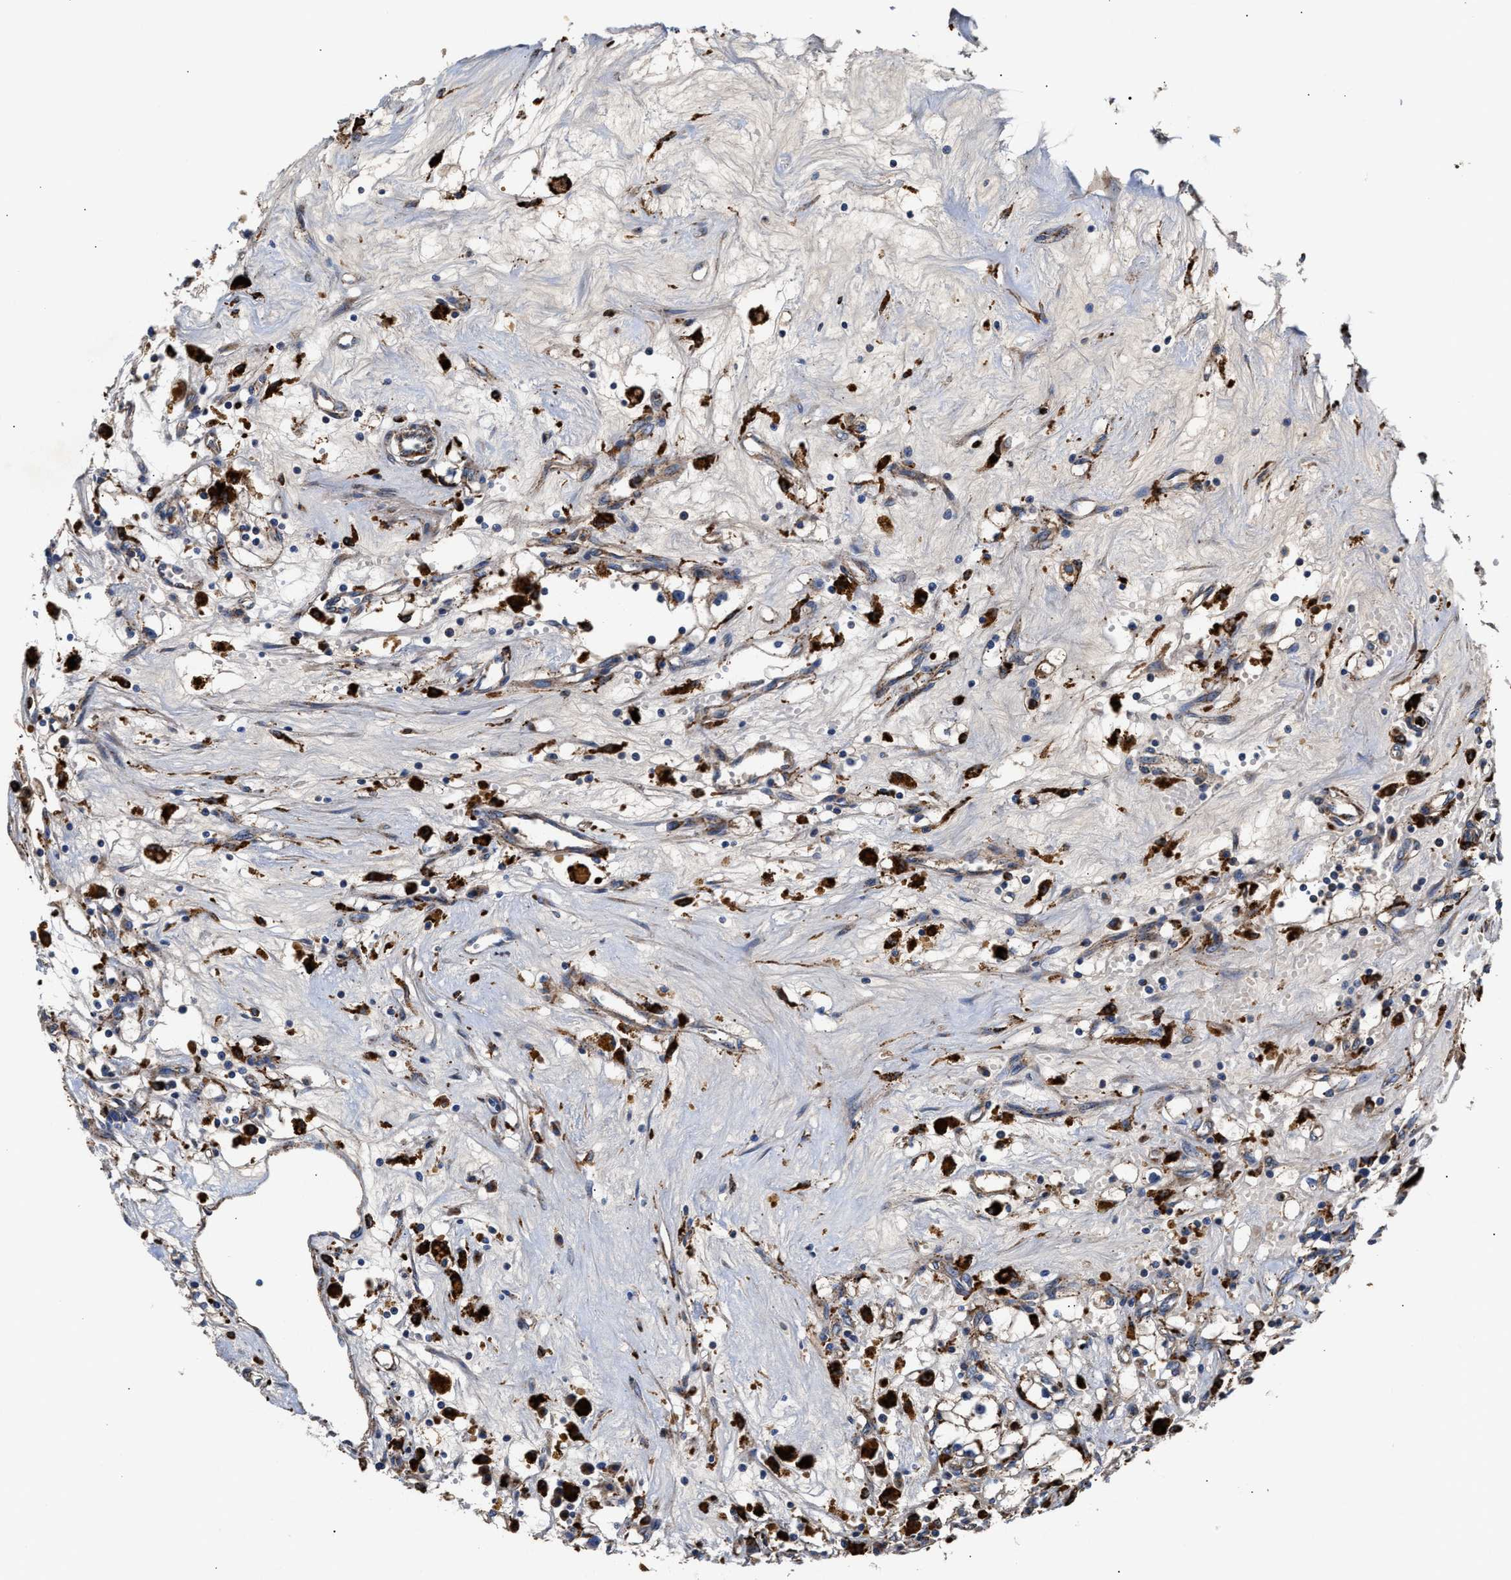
{"staining": {"intensity": "moderate", "quantity": ">75%", "location": "cytoplasmic/membranous"}, "tissue": "renal cancer", "cell_type": "Tumor cells", "image_type": "cancer", "snomed": [{"axis": "morphology", "description": "Adenocarcinoma, NOS"}, {"axis": "topography", "description": "Kidney"}], "caption": "Moderate cytoplasmic/membranous protein expression is appreciated in about >75% of tumor cells in renal cancer. Using DAB (brown) and hematoxylin (blue) stains, captured at high magnification using brightfield microscopy.", "gene": "CCDC146", "patient": {"sex": "male", "age": 56}}